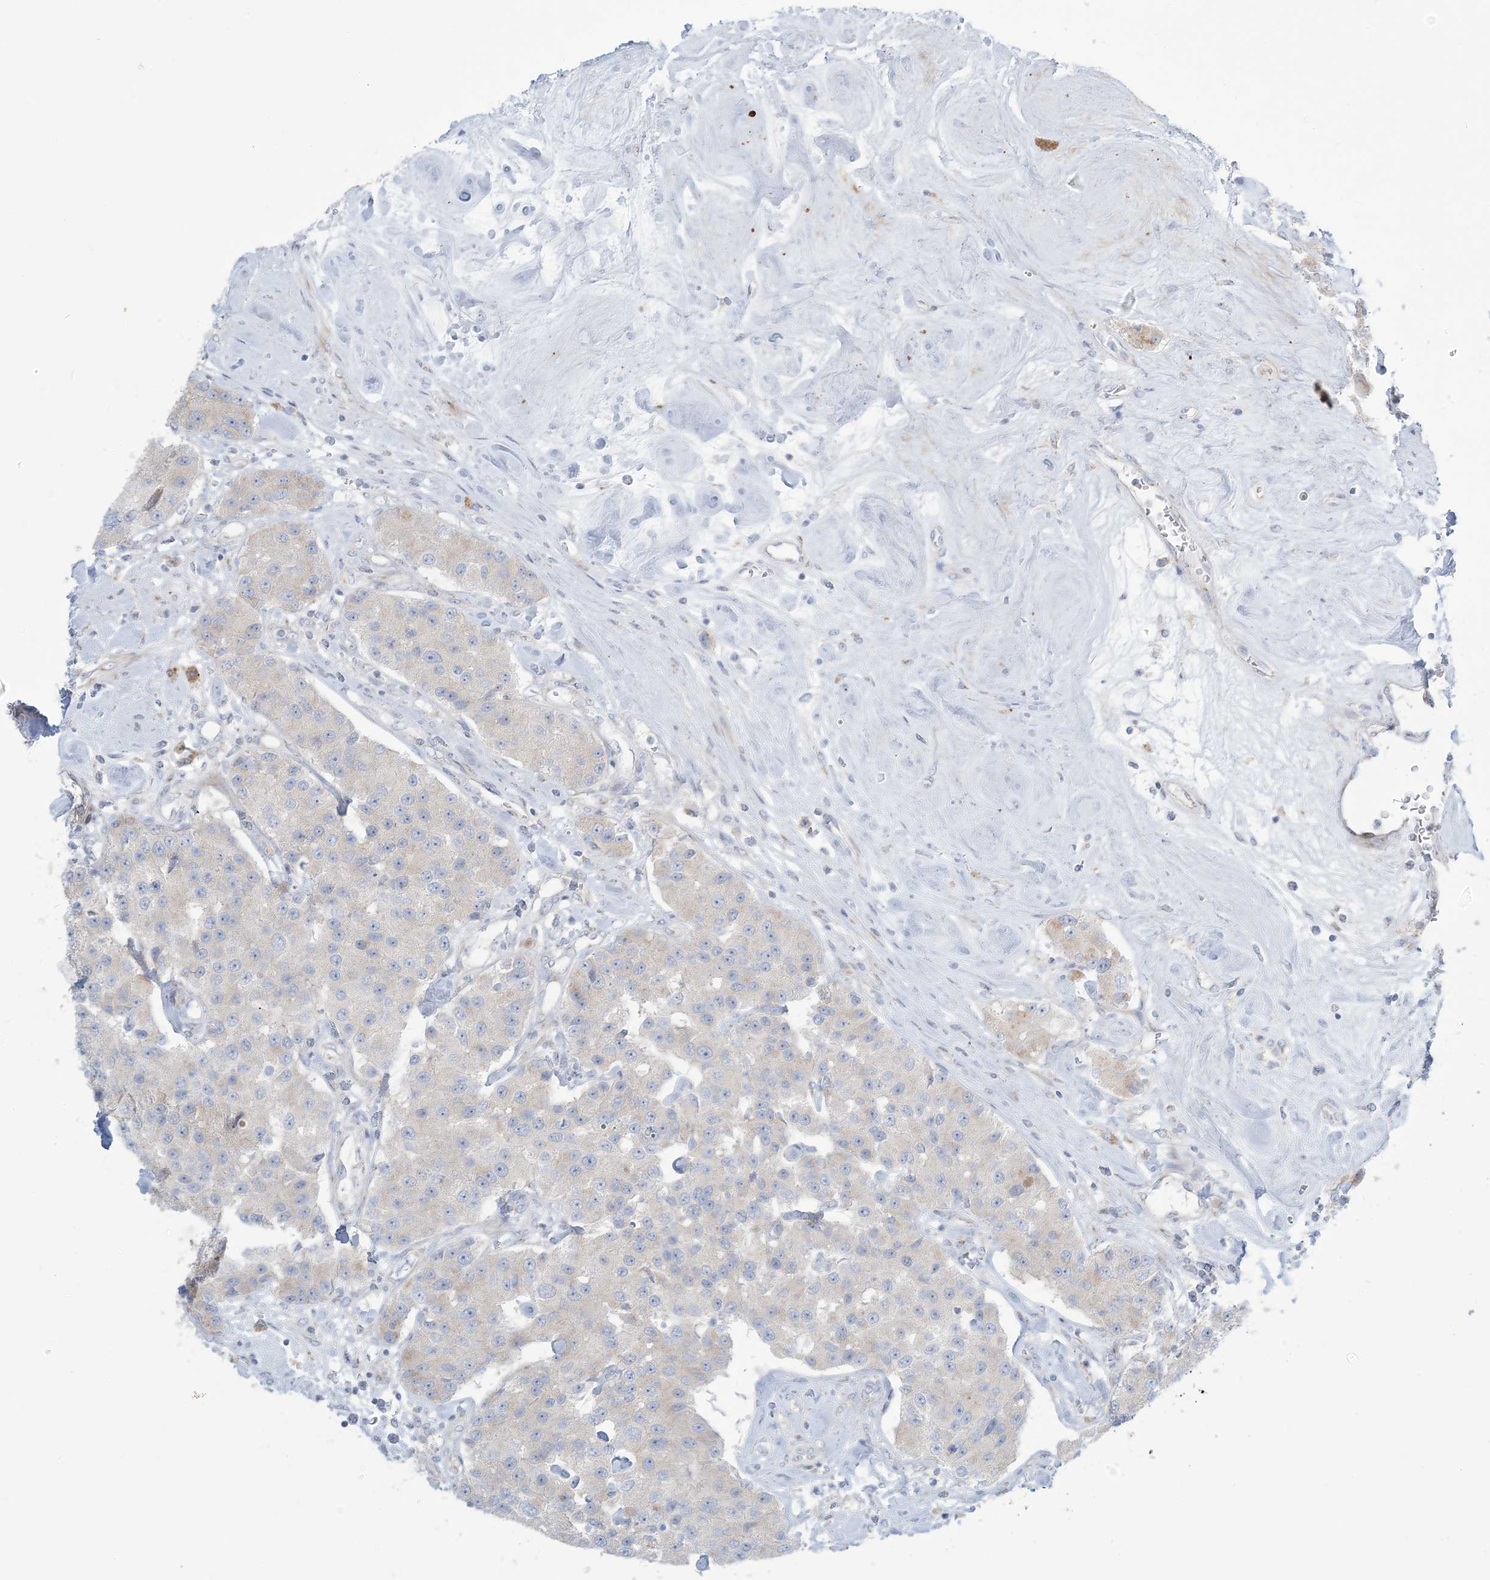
{"staining": {"intensity": "negative", "quantity": "none", "location": "none"}, "tissue": "carcinoid", "cell_type": "Tumor cells", "image_type": "cancer", "snomed": [{"axis": "morphology", "description": "Carcinoid, malignant, NOS"}, {"axis": "topography", "description": "Pancreas"}], "caption": "Immunohistochemical staining of human malignant carcinoid shows no significant staining in tumor cells. (Stains: DAB (3,3'-diaminobenzidine) immunohistochemistry with hematoxylin counter stain, Microscopy: brightfield microscopy at high magnification).", "gene": "AFTPH", "patient": {"sex": "male", "age": 41}}